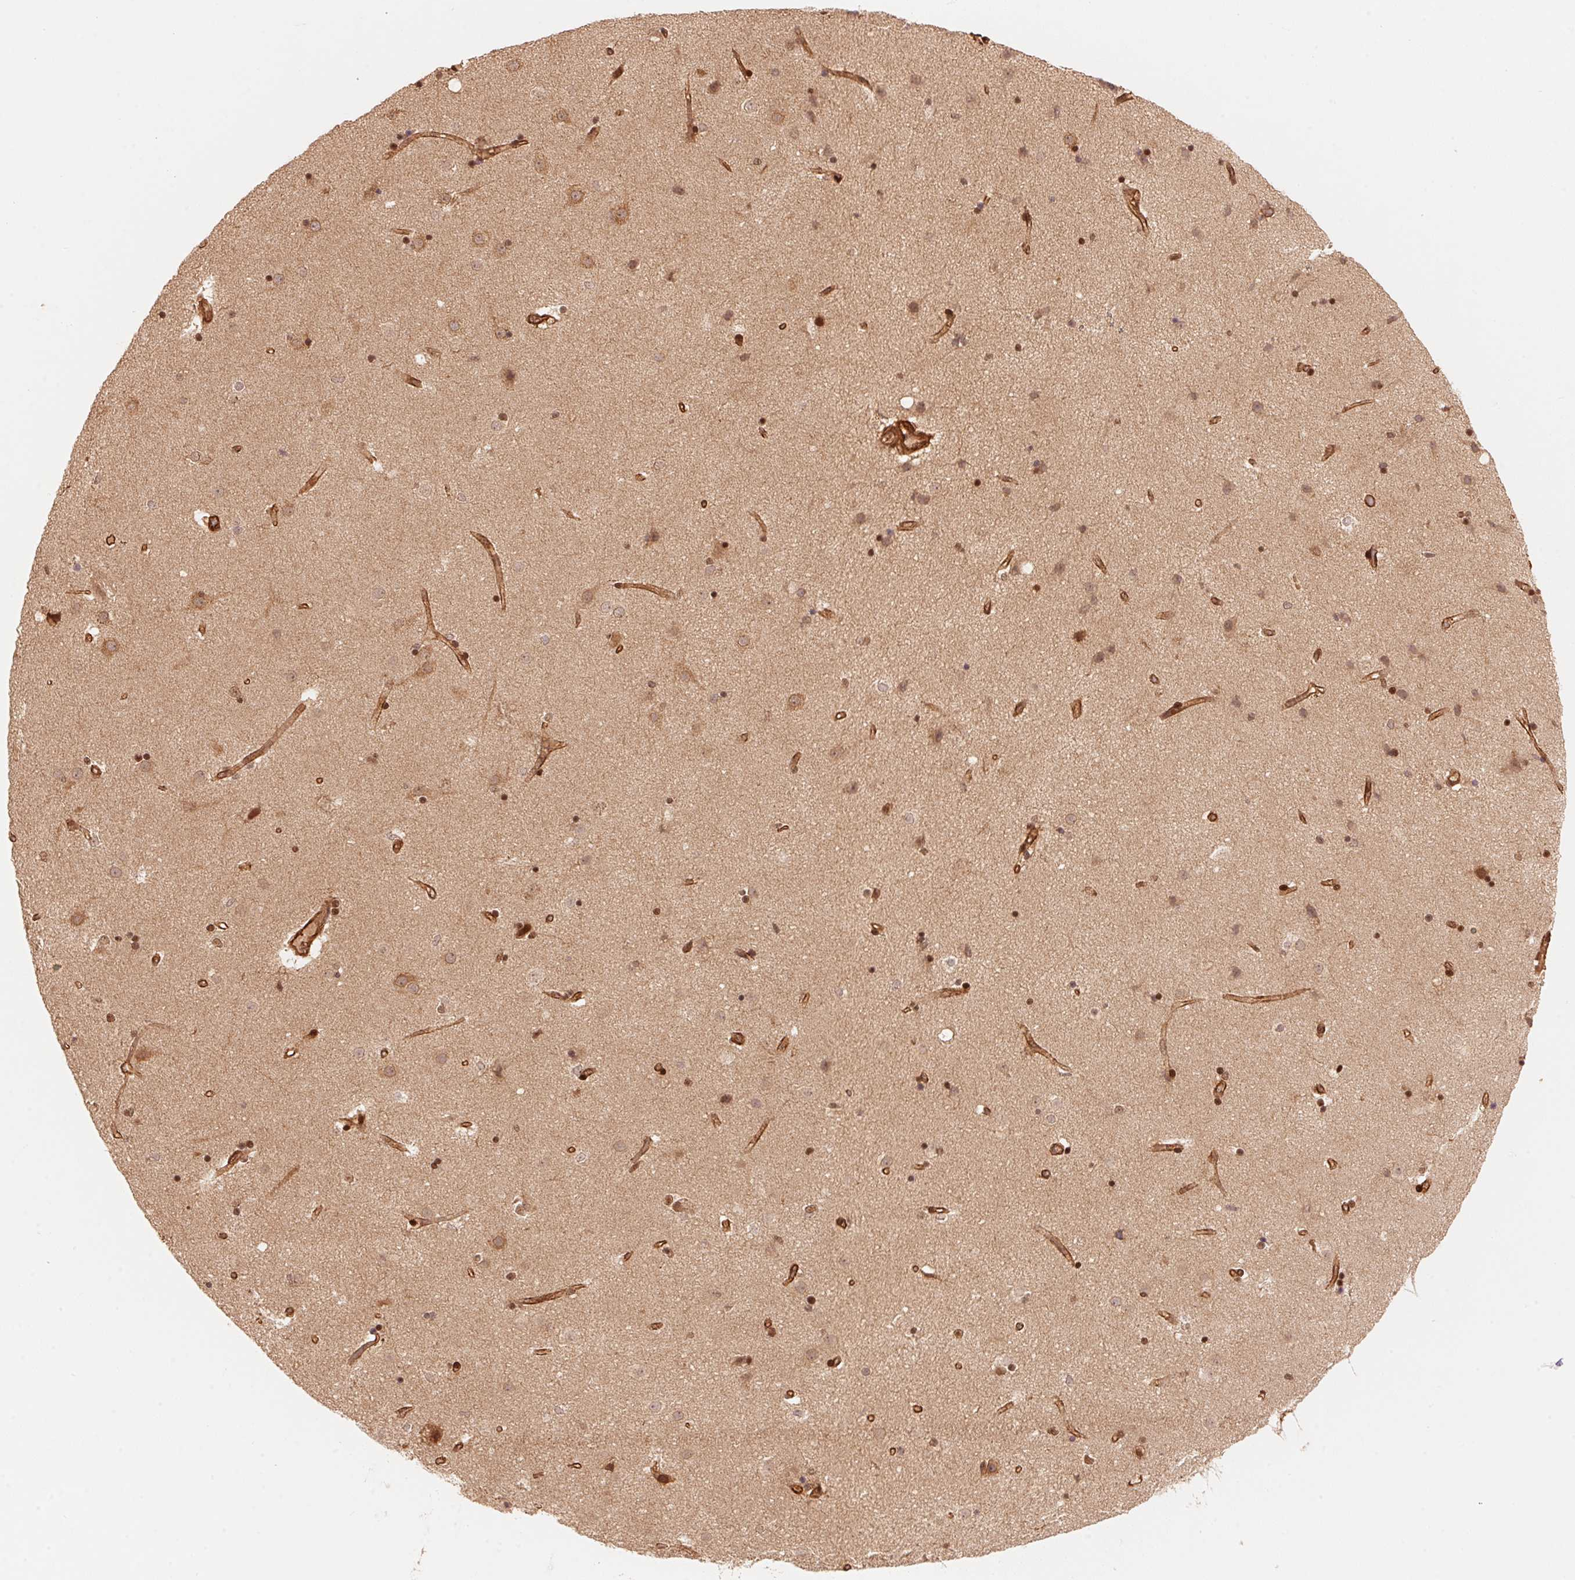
{"staining": {"intensity": "moderate", "quantity": "25%-75%", "location": "nuclear"}, "tissue": "caudate", "cell_type": "Glial cells", "image_type": "normal", "snomed": [{"axis": "morphology", "description": "Normal tissue, NOS"}, {"axis": "topography", "description": "Lateral ventricle wall"}], "caption": "Glial cells display moderate nuclear expression in about 25%-75% of cells in normal caudate. The protein of interest is shown in brown color, while the nuclei are stained blue.", "gene": "TNIP2", "patient": {"sex": "female", "age": 71}}